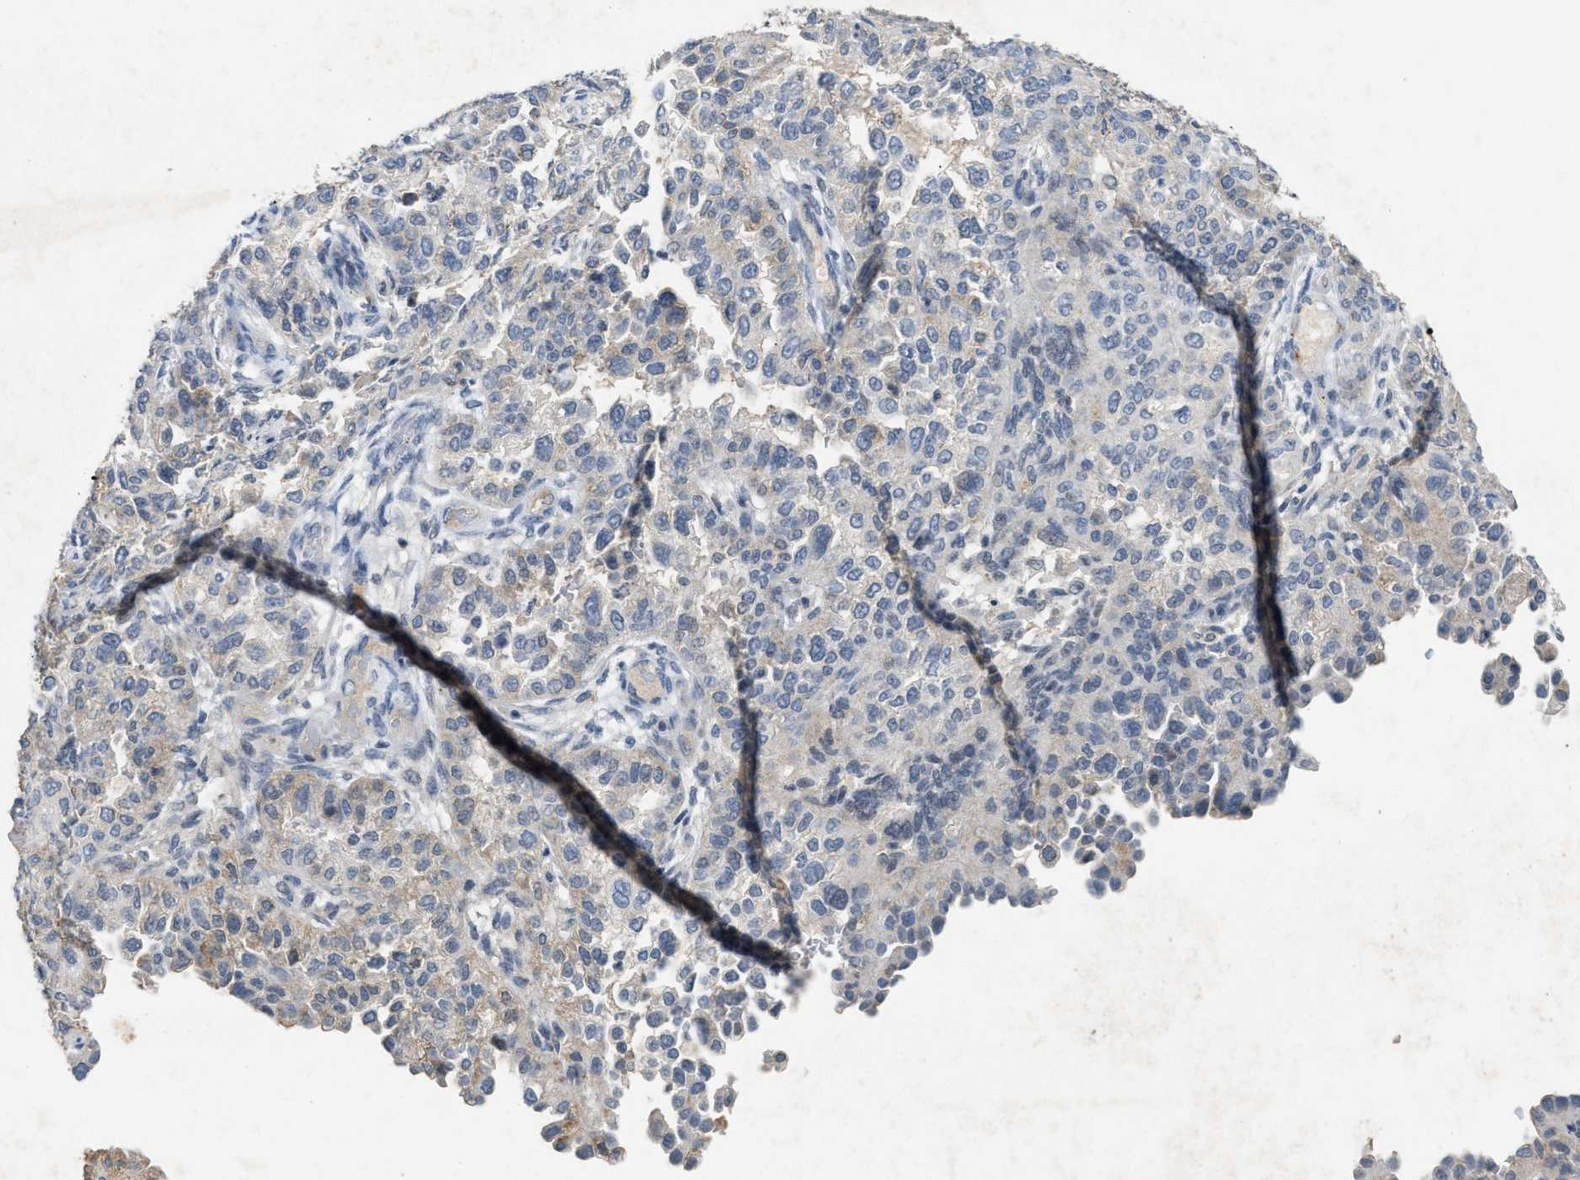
{"staining": {"intensity": "negative", "quantity": "none", "location": "none"}, "tissue": "endometrial cancer", "cell_type": "Tumor cells", "image_type": "cancer", "snomed": [{"axis": "morphology", "description": "Adenocarcinoma, NOS"}, {"axis": "topography", "description": "Endometrium"}], "caption": "Photomicrograph shows no protein positivity in tumor cells of adenocarcinoma (endometrial) tissue.", "gene": "SLC5A5", "patient": {"sex": "female", "age": 85}}